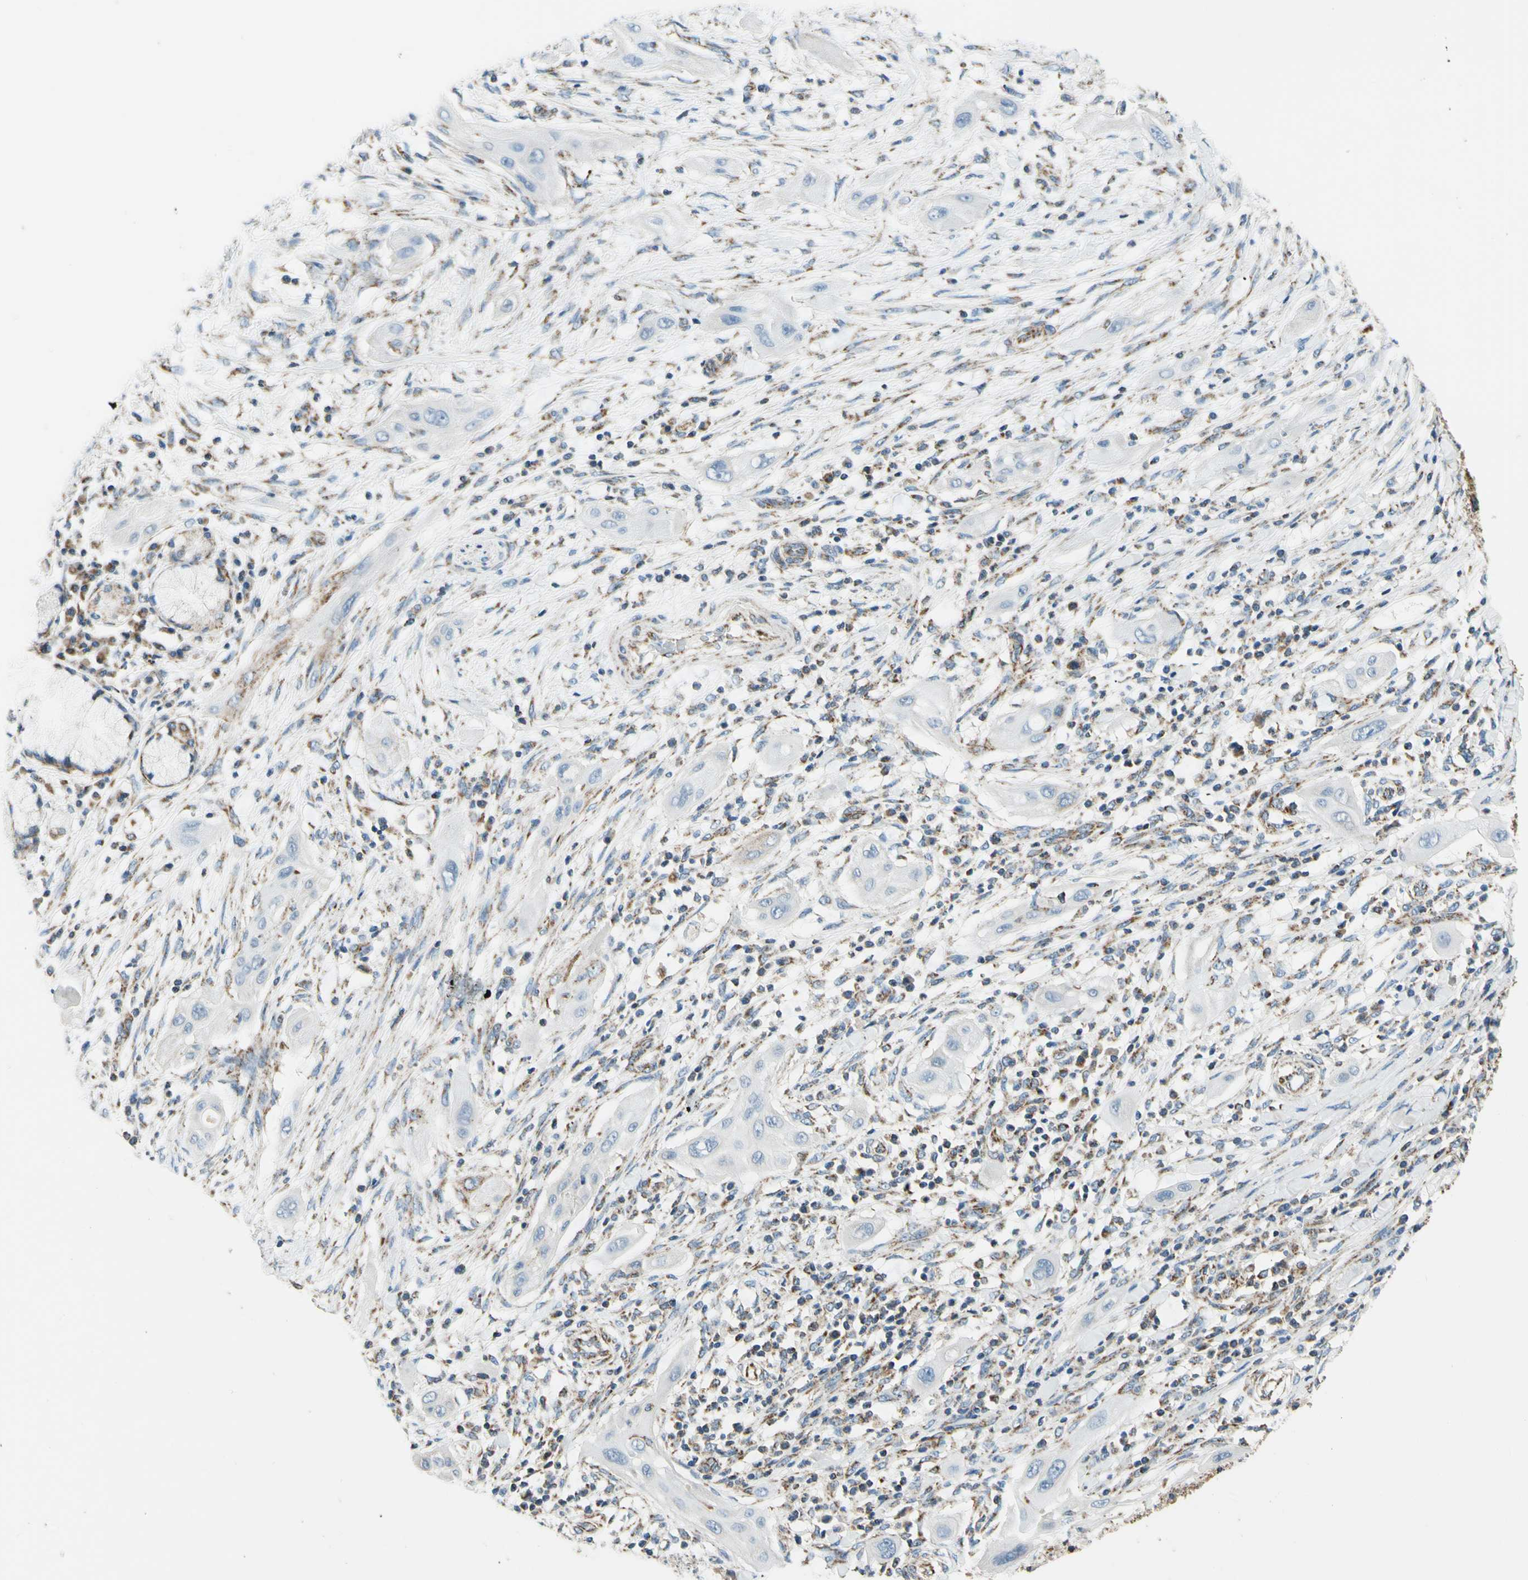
{"staining": {"intensity": "negative", "quantity": "none", "location": "none"}, "tissue": "lung cancer", "cell_type": "Tumor cells", "image_type": "cancer", "snomed": [{"axis": "morphology", "description": "Squamous cell carcinoma, NOS"}, {"axis": "topography", "description": "Lung"}], "caption": "This photomicrograph is of lung cancer (squamous cell carcinoma) stained with immunohistochemistry (IHC) to label a protein in brown with the nuclei are counter-stained blue. There is no expression in tumor cells. (DAB (3,3'-diaminobenzidine) immunohistochemistry (IHC) visualized using brightfield microscopy, high magnification).", "gene": "MAVS", "patient": {"sex": "female", "age": 47}}